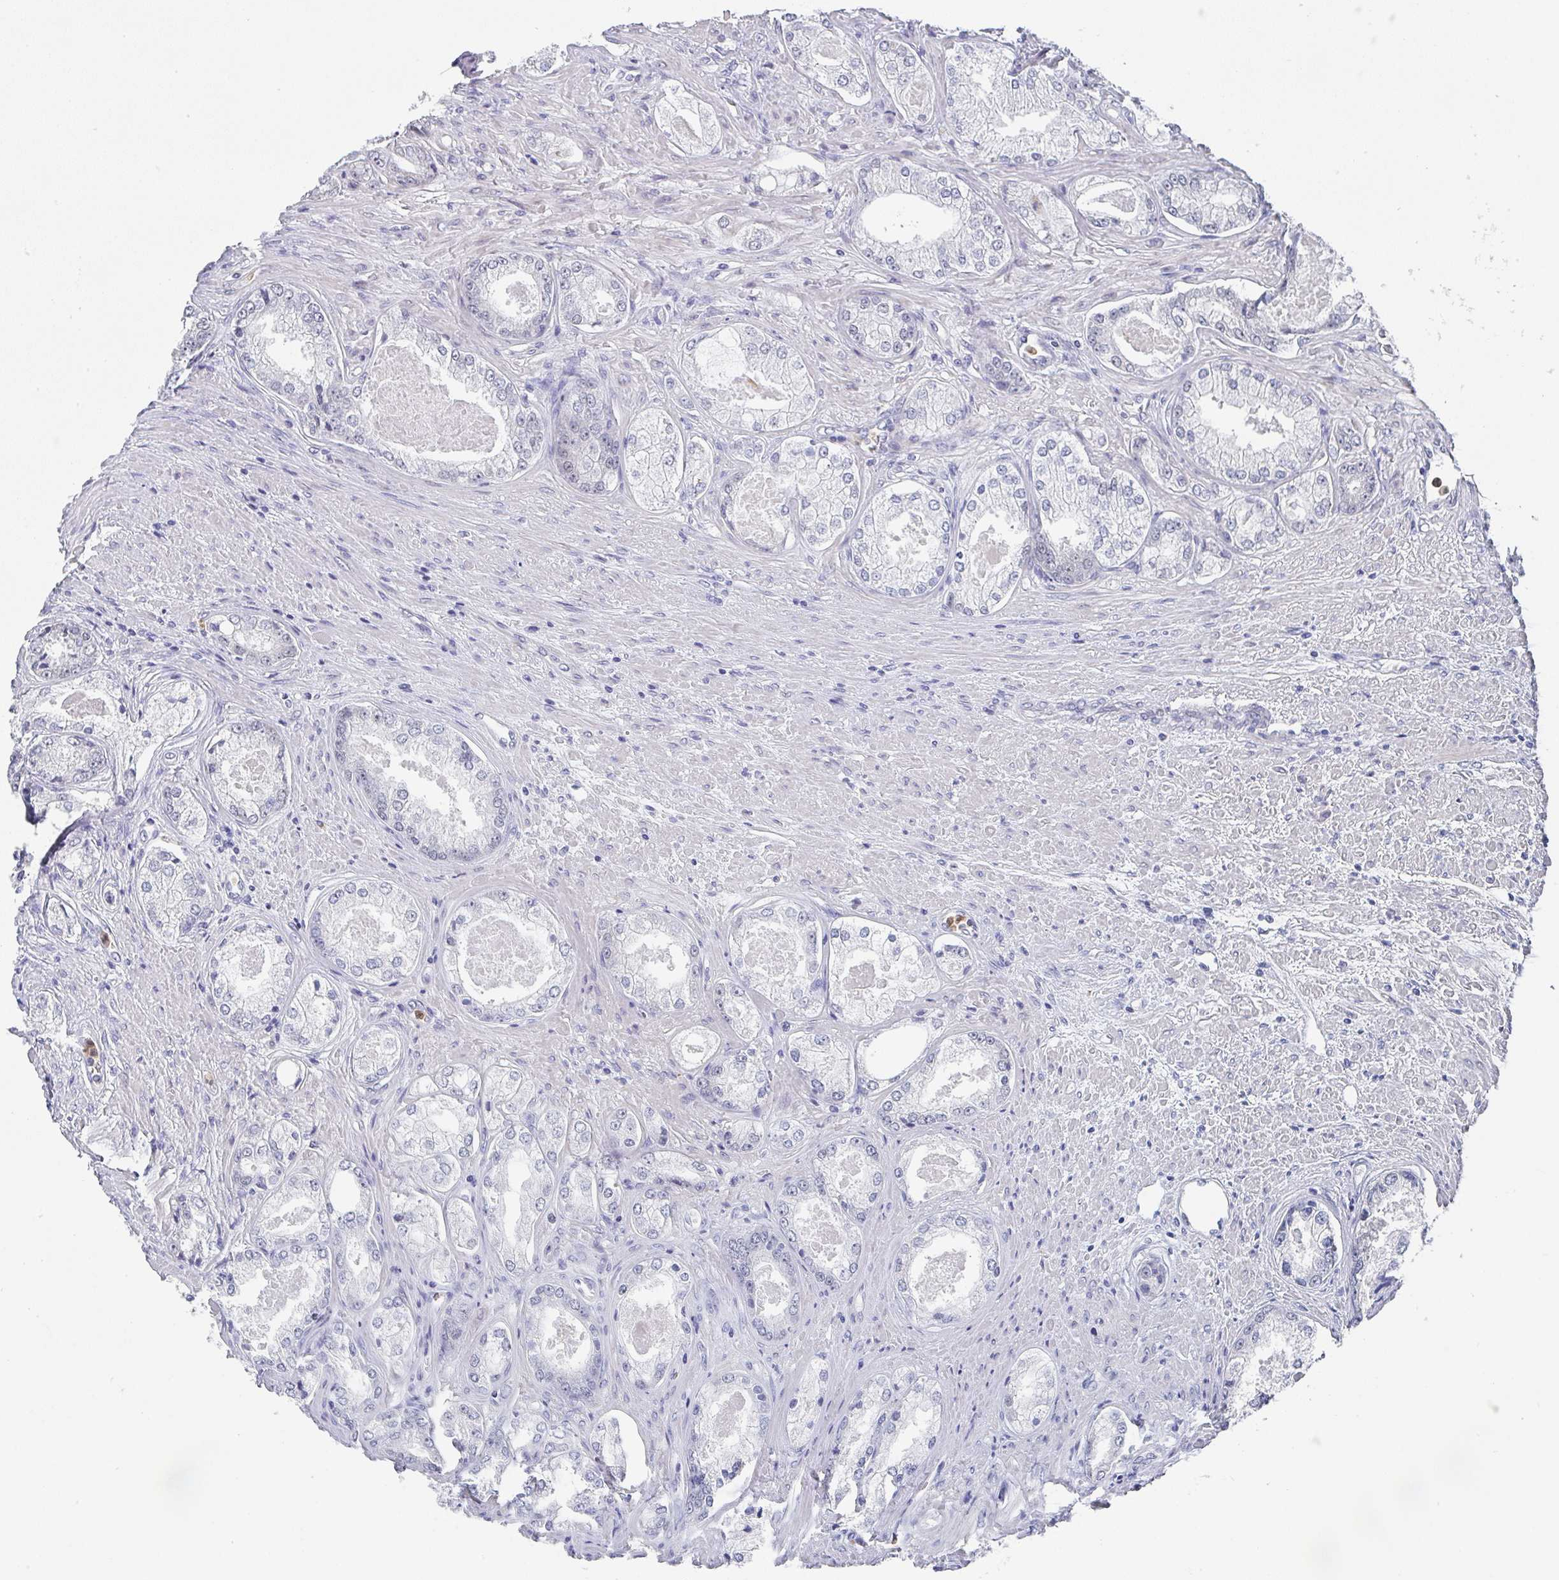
{"staining": {"intensity": "negative", "quantity": "none", "location": "none"}, "tissue": "prostate cancer", "cell_type": "Tumor cells", "image_type": "cancer", "snomed": [{"axis": "morphology", "description": "Adenocarcinoma, Low grade"}, {"axis": "topography", "description": "Prostate"}], "caption": "An image of low-grade adenocarcinoma (prostate) stained for a protein displays no brown staining in tumor cells. (DAB immunohistochemistry (IHC), high magnification).", "gene": "NCF1", "patient": {"sex": "male", "age": 68}}